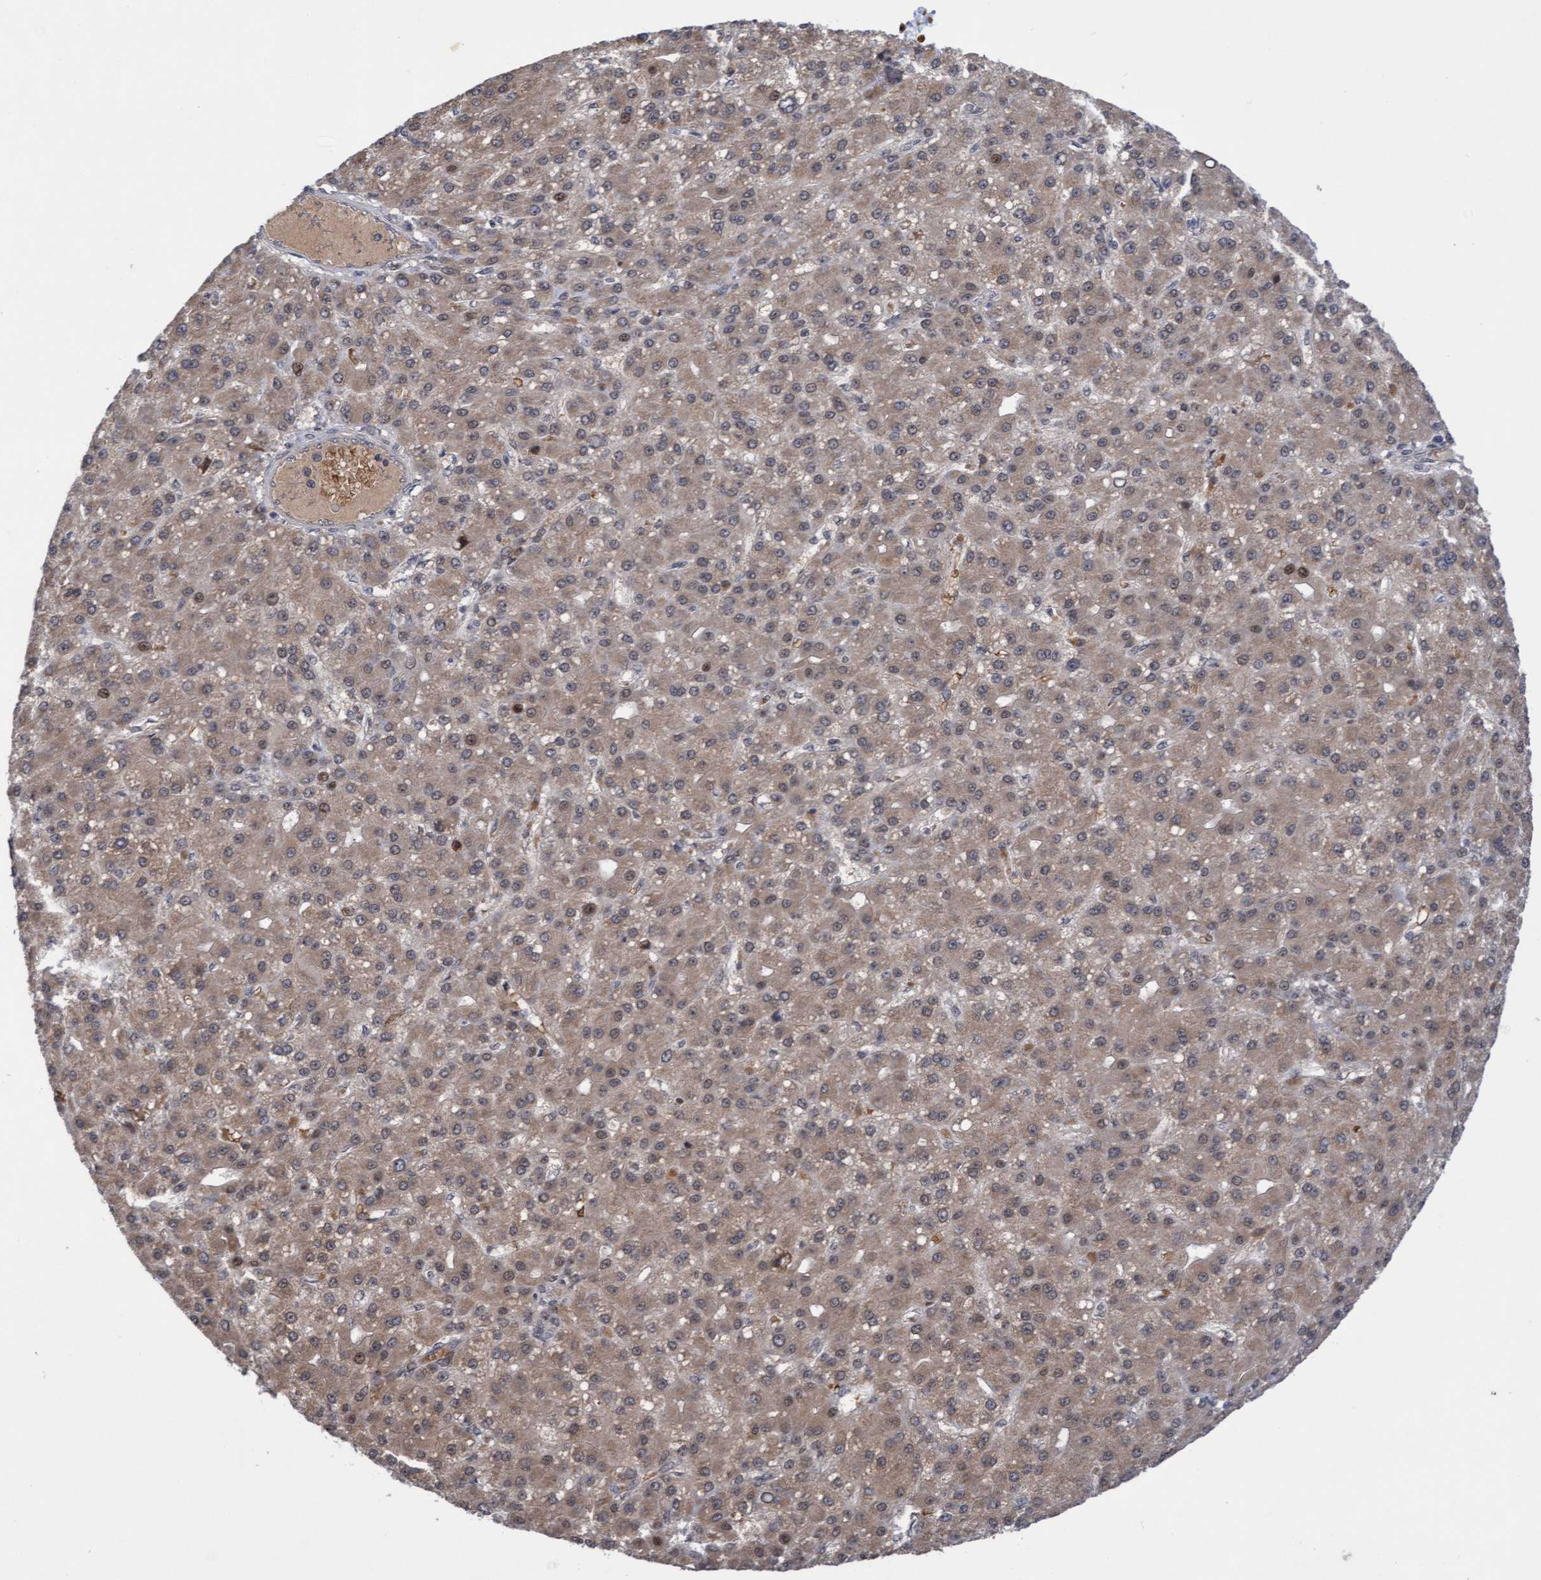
{"staining": {"intensity": "weak", "quantity": ">75%", "location": "cytoplasmic/membranous"}, "tissue": "liver cancer", "cell_type": "Tumor cells", "image_type": "cancer", "snomed": [{"axis": "morphology", "description": "Carcinoma, Hepatocellular, NOS"}, {"axis": "topography", "description": "Liver"}], "caption": "Immunohistochemical staining of hepatocellular carcinoma (liver) demonstrates low levels of weak cytoplasmic/membranous expression in about >75% of tumor cells. Immunohistochemistry (ihc) stains the protein of interest in brown and the nuclei are stained blue.", "gene": "TANC2", "patient": {"sex": "male", "age": 67}}